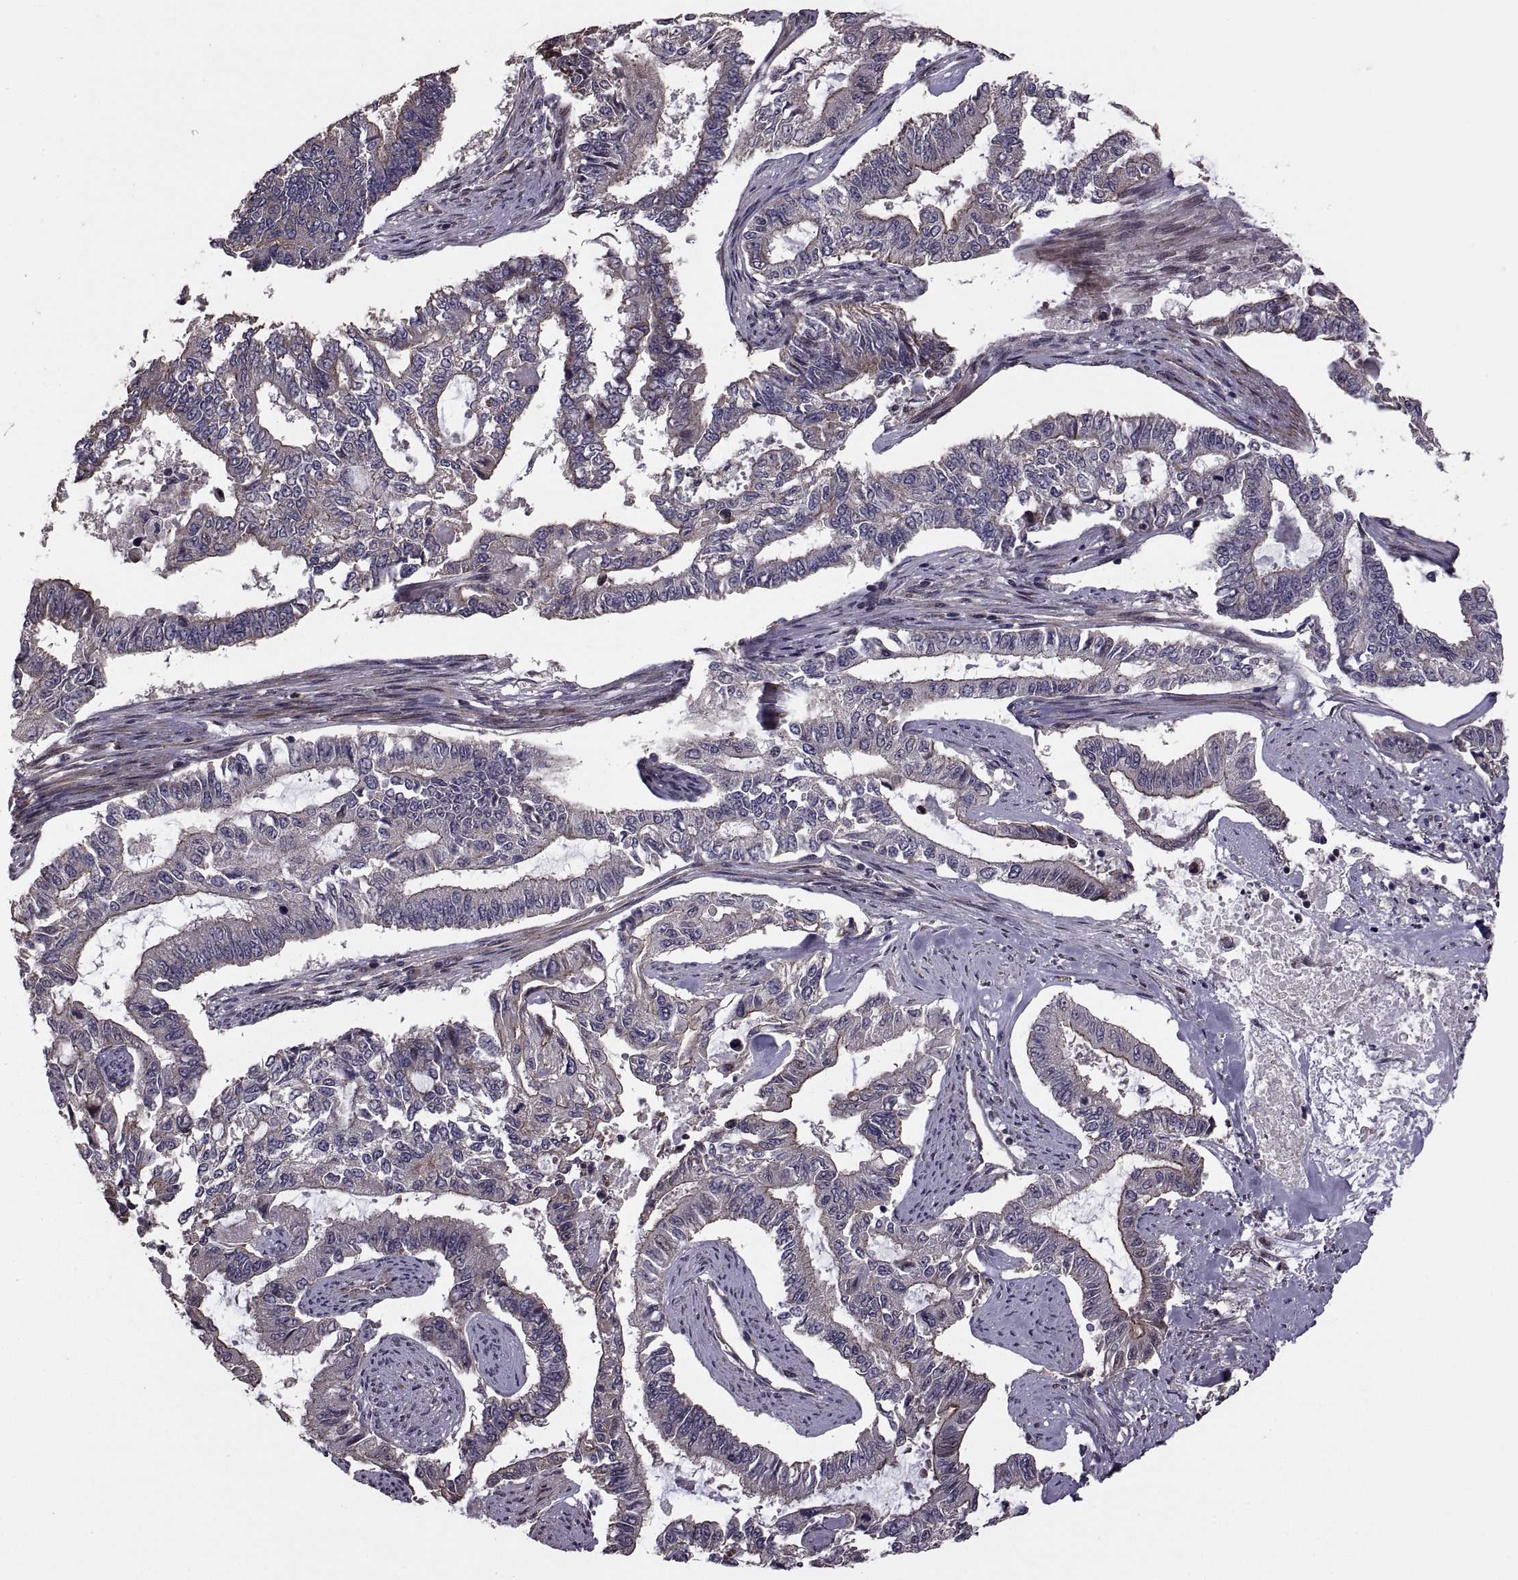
{"staining": {"intensity": "moderate", "quantity": "<25%", "location": "cytoplasmic/membranous"}, "tissue": "endometrial cancer", "cell_type": "Tumor cells", "image_type": "cancer", "snomed": [{"axis": "morphology", "description": "Adenocarcinoma, NOS"}, {"axis": "topography", "description": "Uterus"}], "caption": "Adenocarcinoma (endometrial) stained with IHC exhibits moderate cytoplasmic/membranous staining in about <25% of tumor cells.", "gene": "PMM2", "patient": {"sex": "female", "age": 59}}